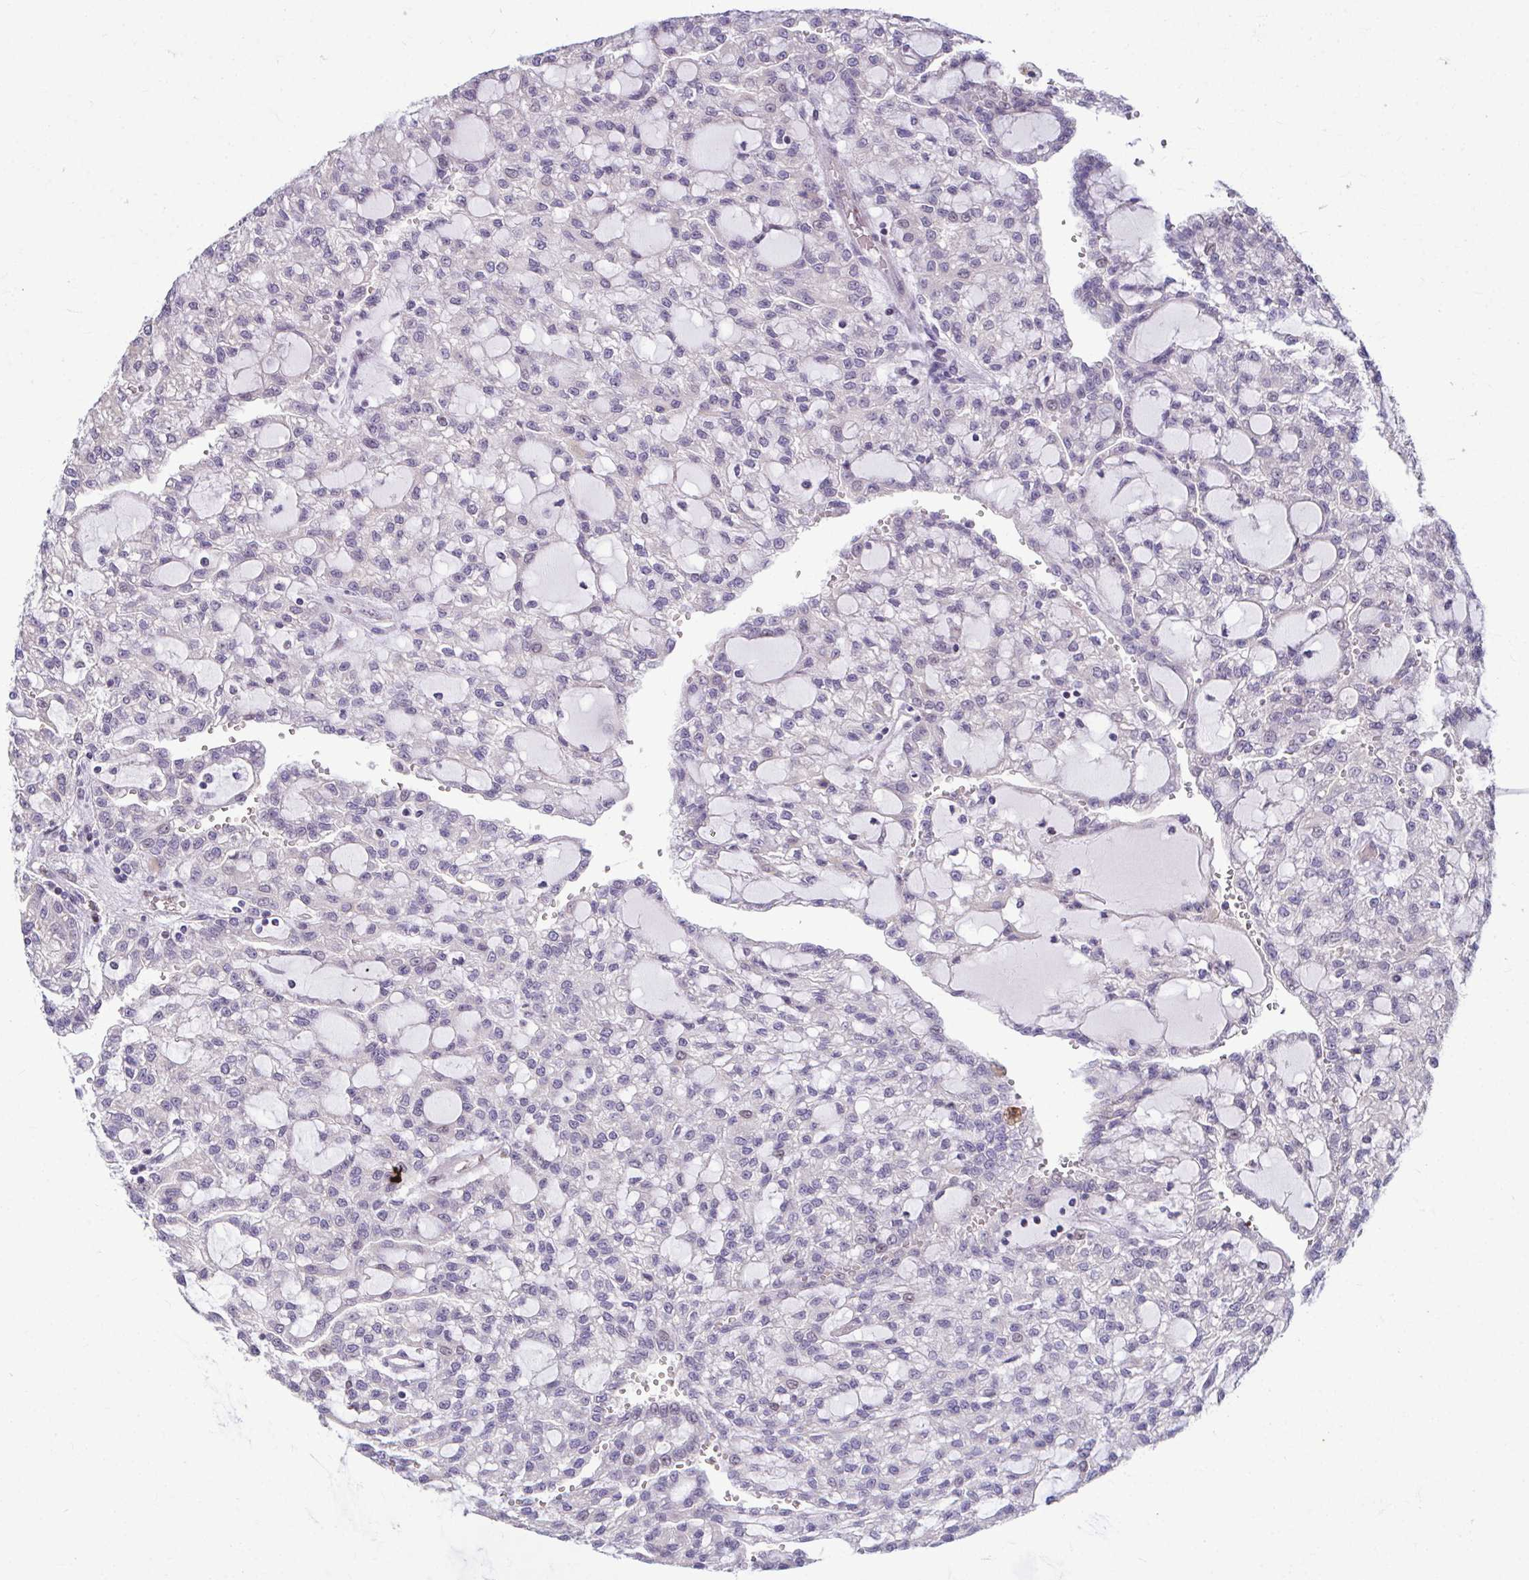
{"staining": {"intensity": "negative", "quantity": "none", "location": "none"}, "tissue": "renal cancer", "cell_type": "Tumor cells", "image_type": "cancer", "snomed": [{"axis": "morphology", "description": "Adenocarcinoma, NOS"}, {"axis": "topography", "description": "Kidney"}], "caption": "Tumor cells are negative for brown protein staining in renal cancer. The staining is performed using DAB (3,3'-diaminobenzidine) brown chromogen with nuclei counter-stained in using hematoxylin.", "gene": "ODF1", "patient": {"sex": "male", "age": 63}}